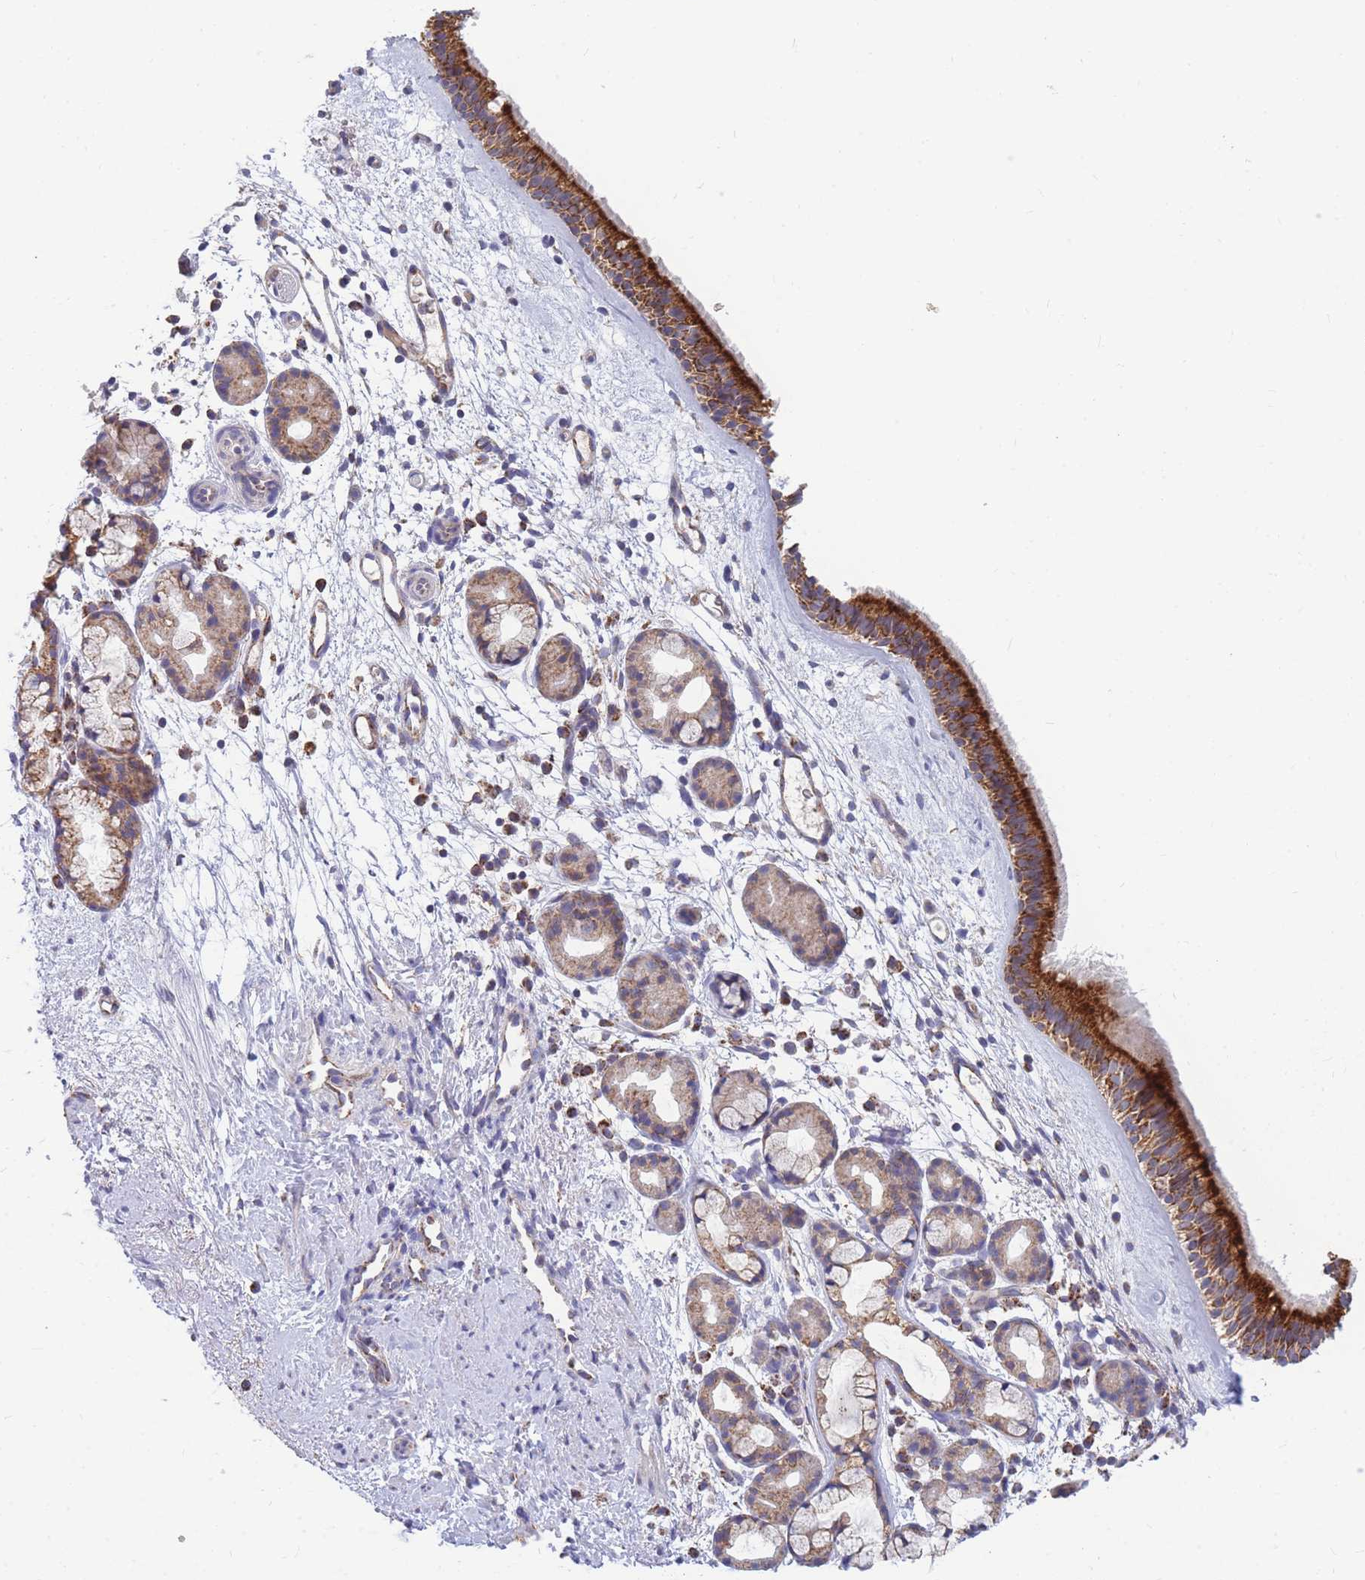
{"staining": {"intensity": "strong", "quantity": ">75%", "location": "cytoplasmic/membranous"}, "tissue": "nasopharynx", "cell_type": "Respiratory epithelial cells", "image_type": "normal", "snomed": [{"axis": "morphology", "description": "Normal tissue, NOS"}, {"axis": "topography", "description": "Nasopharynx"}], "caption": "Immunohistochemistry (IHC) image of normal human nasopharynx stained for a protein (brown), which displays high levels of strong cytoplasmic/membranous positivity in approximately >75% of respiratory epithelial cells.", "gene": "MRPS11", "patient": {"sex": "female", "age": 81}}